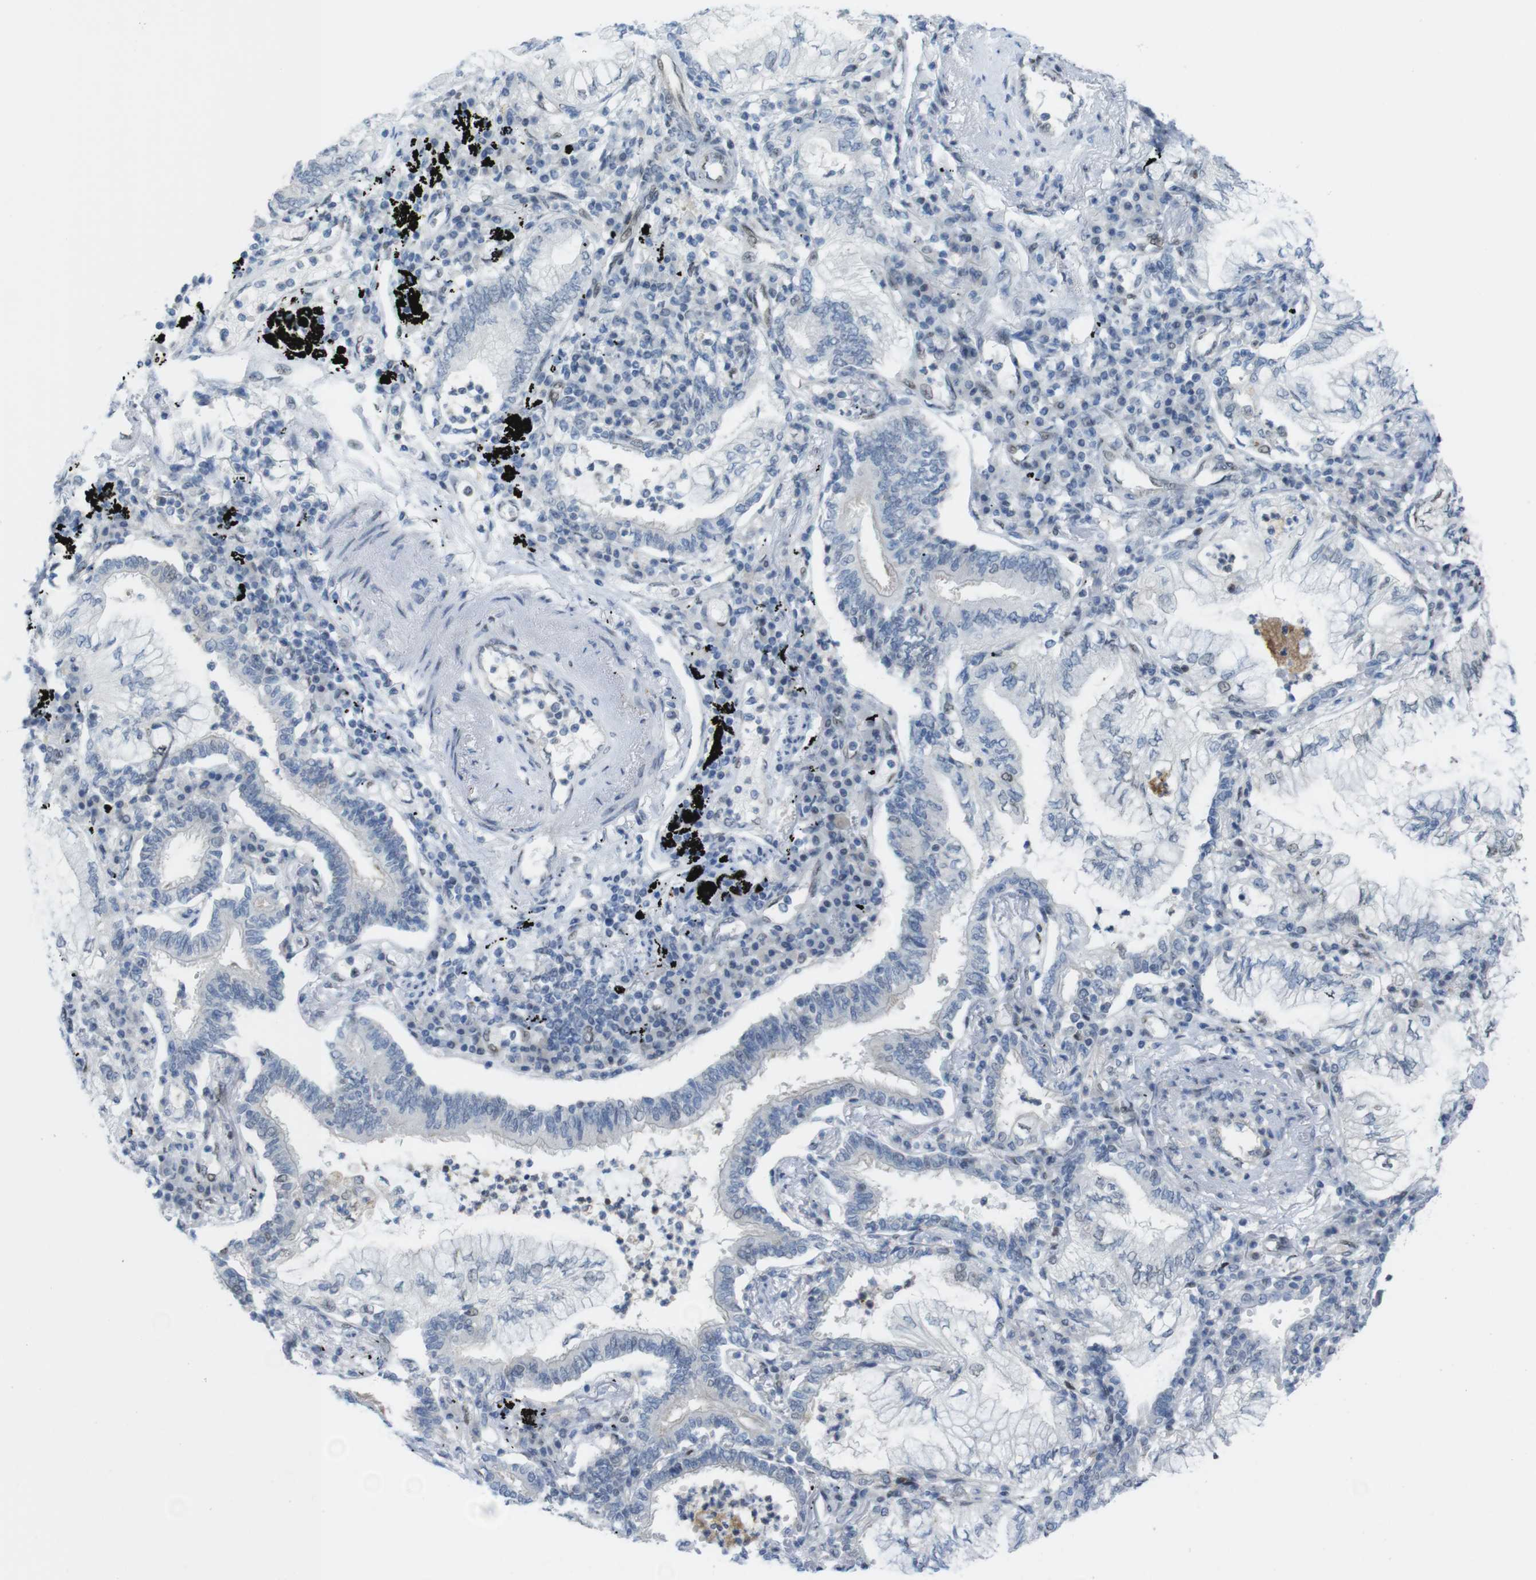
{"staining": {"intensity": "negative", "quantity": "none", "location": "none"}, "tissue": "lung cancer", "cell_type": "Tumor cells", "image_type": "cancer", "snomed": [{"axis": "morphology", "description": "Normal tissue, NOS"}, {"axis": "morphology", "description": "Adenocarcinoma, NOS"}, {"axis": "topography", "description": "Bronchus"}, {"axis": "topography", "description": "Lung"}], "caption": "Human adenocarcinoma (lung) stained for a protein using immunohistochemistry (IHC) displays no staining in tumor cells.", "gene": "UBB", "patient": {"sex": "female", "age": 70}}